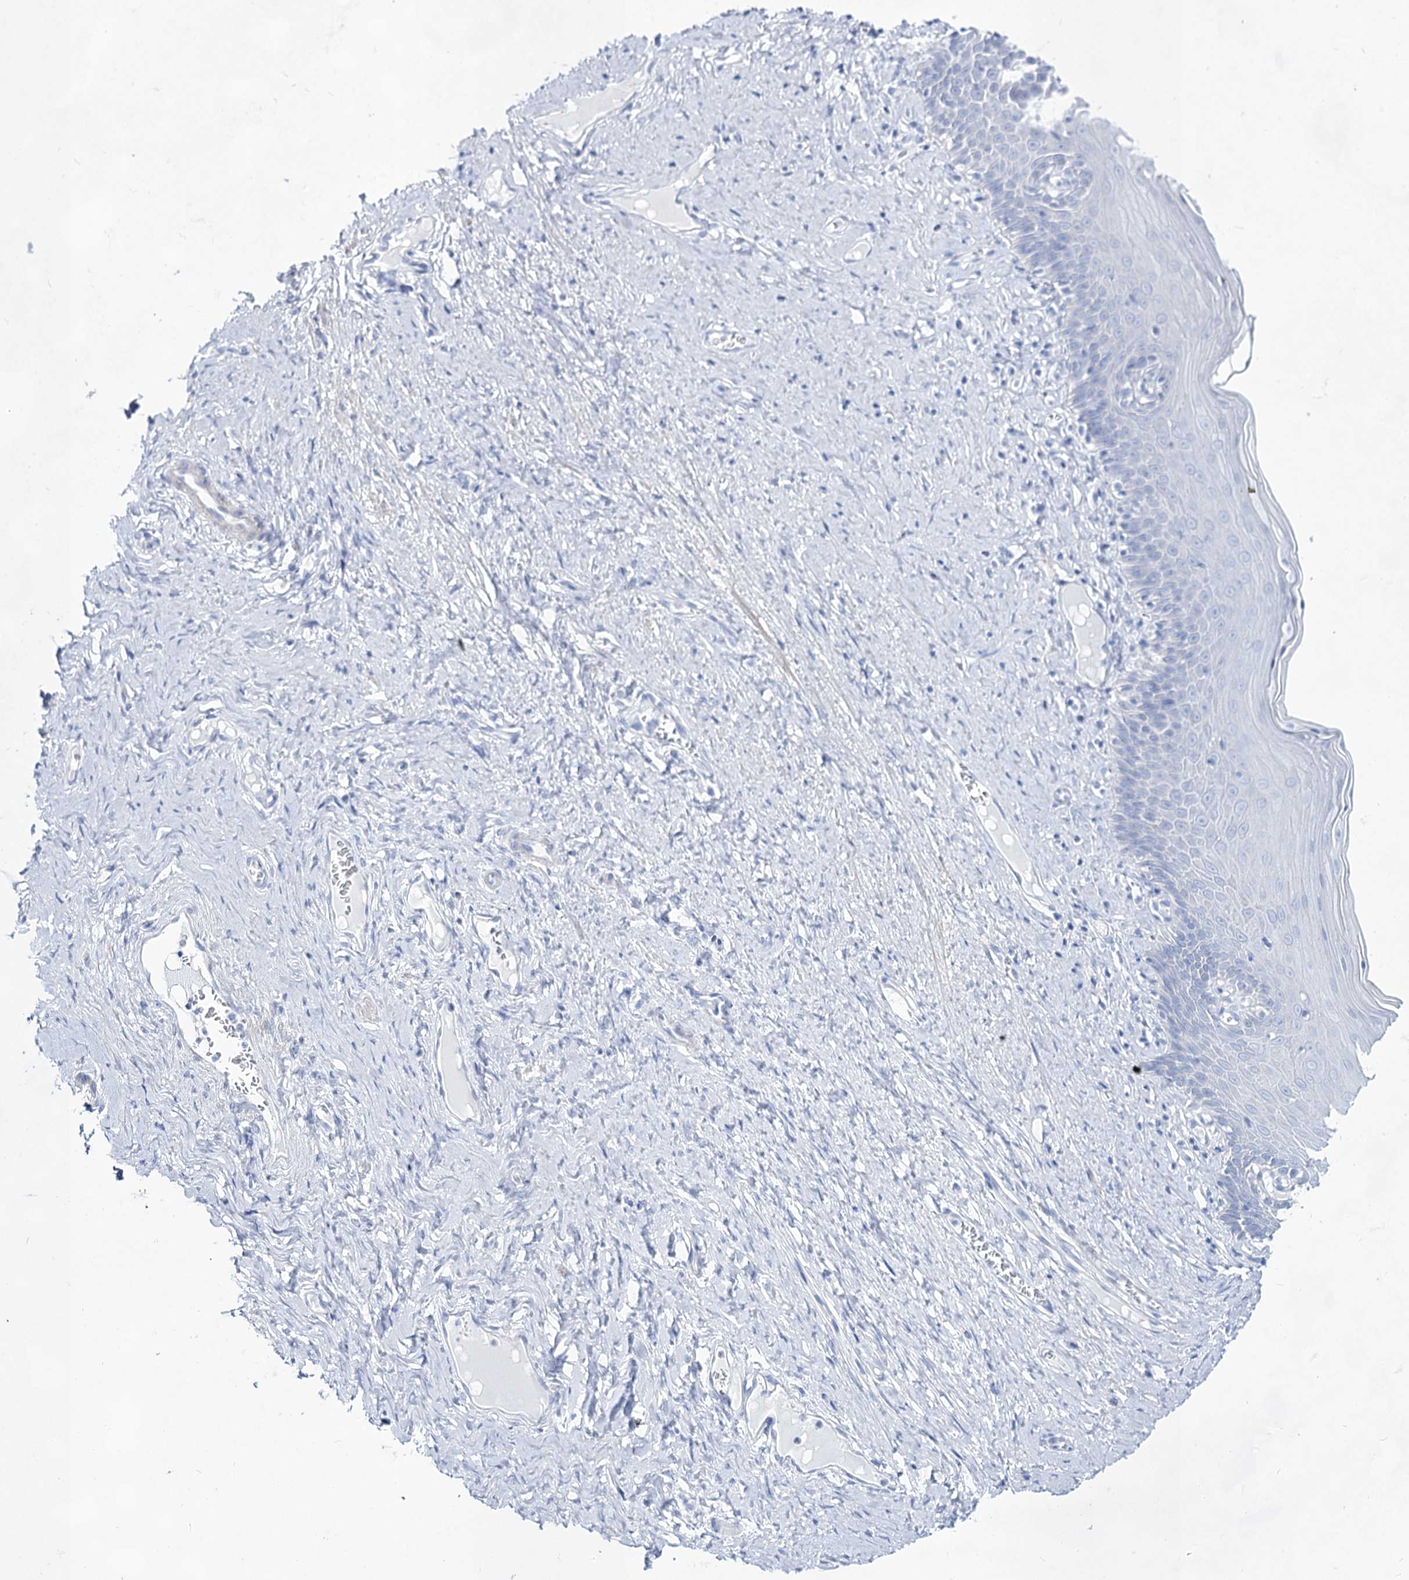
{"staining": {"intensity": "negative", "quantity": "none", "location": "none"}, "tissue": "cervix", "cell_type": "Glandular cells", "image_type": "normal", "snomed": [{"axis": "morphology", "description": "Normal tissue, NOS"}, {"axis": "topography", "description": "Cervix"}], "caption": "This is an immunohistochemistry (IHC) photomicrograph of unremarkable cervix. There is no expression in glandular cells.", "gene": "ACRV1", "patient": {"sex": "female", "age": 42}}